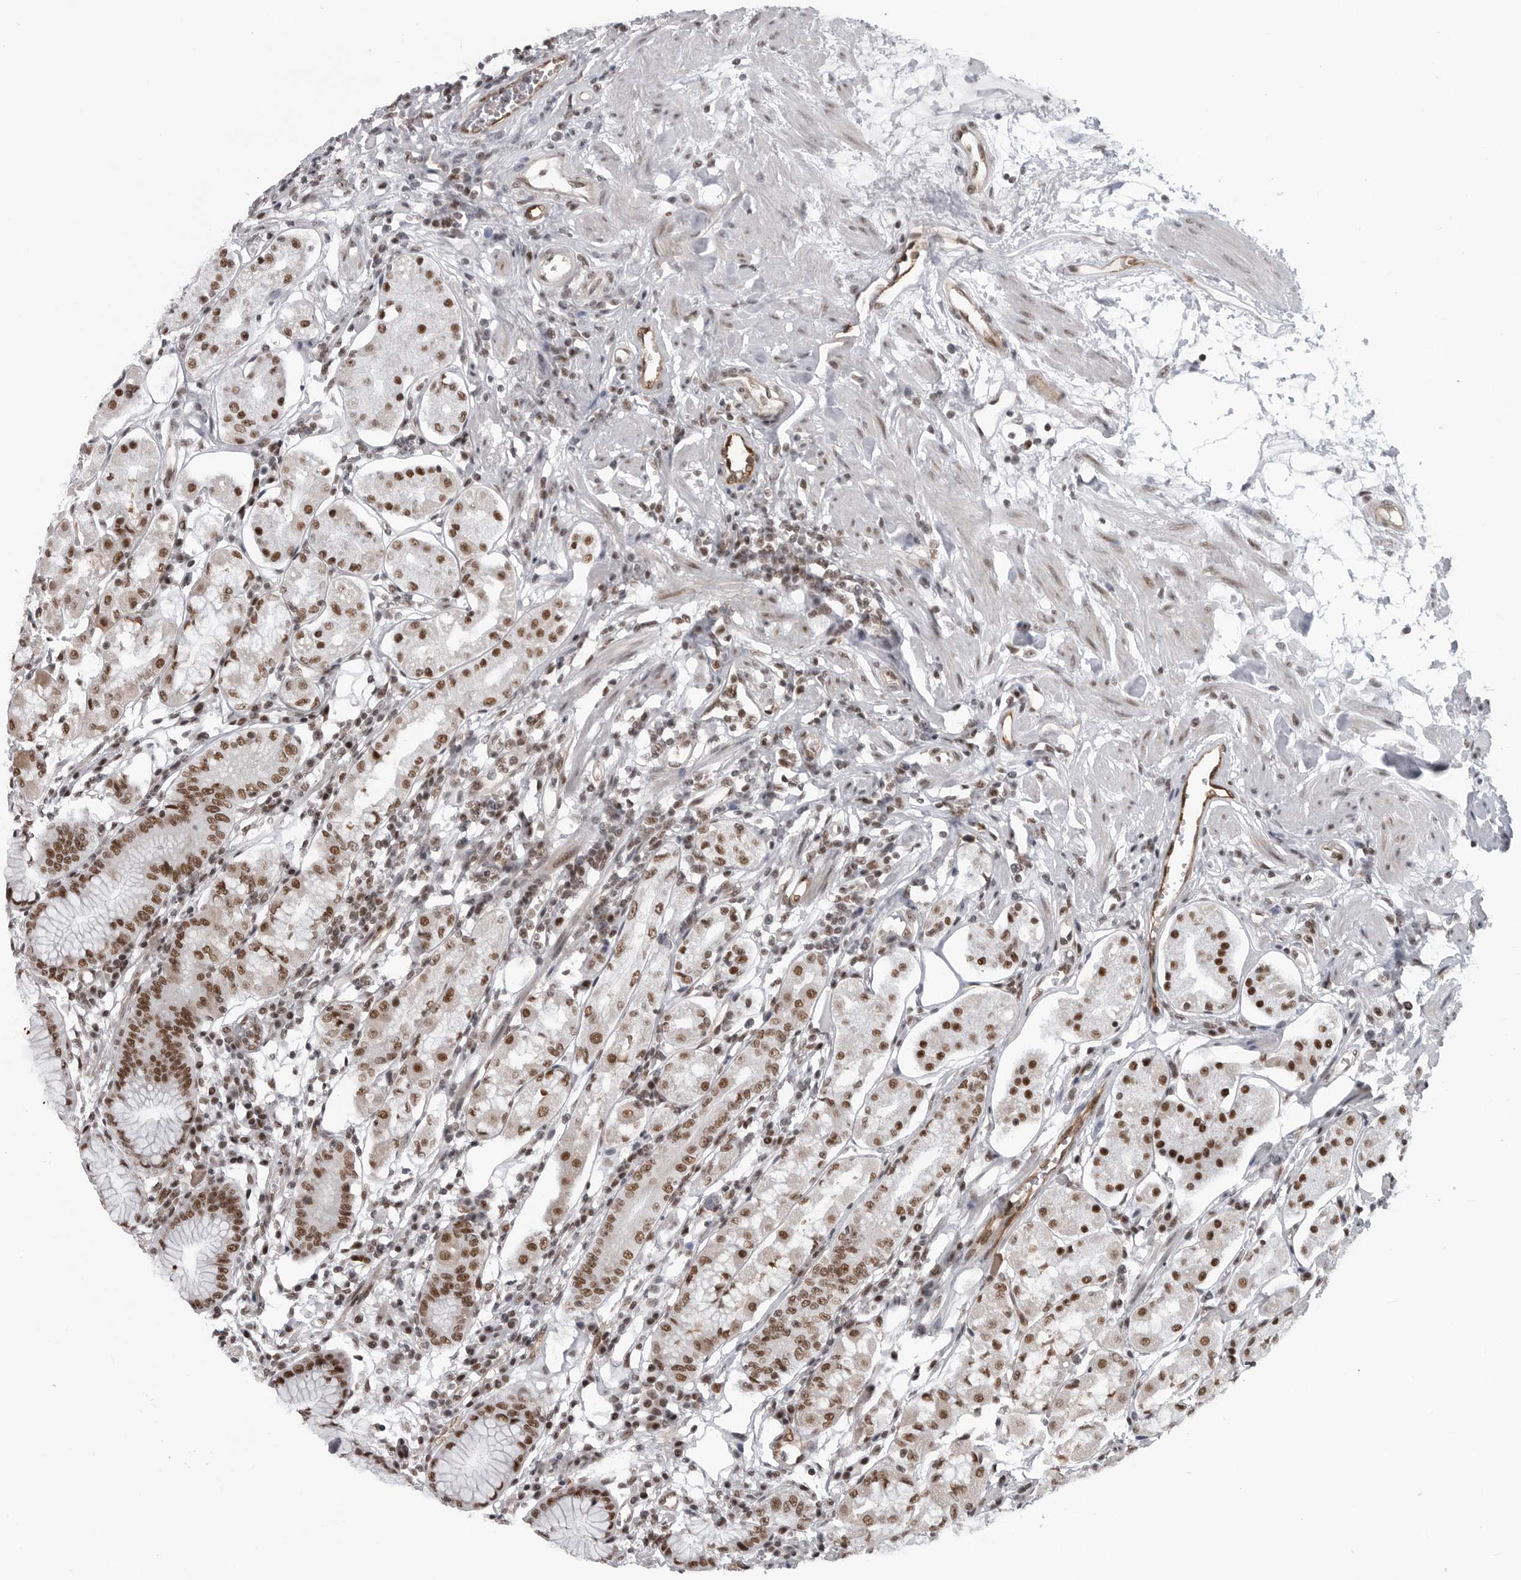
{"staining": {"intensity": "moderate", "quantity": ">75%", "location": "nuclear"}, "tissue": "stomach", "cell_type": "Glandular cells", "image_type": "normal", "snomed": [{"axis": "morphology", "description": "Normal tissue, NOS"}, {"axis": "topography", "description": "Stomach"}, {"axis": "topography", "description": "Stomach, lower"}], "caption": "A medium amount of moderate nuclear positivity is appreciated in about >75% of glandular cells in benign stomach.", "gene": "RNF26", "patient": {"sex": "female", "age": 56}}